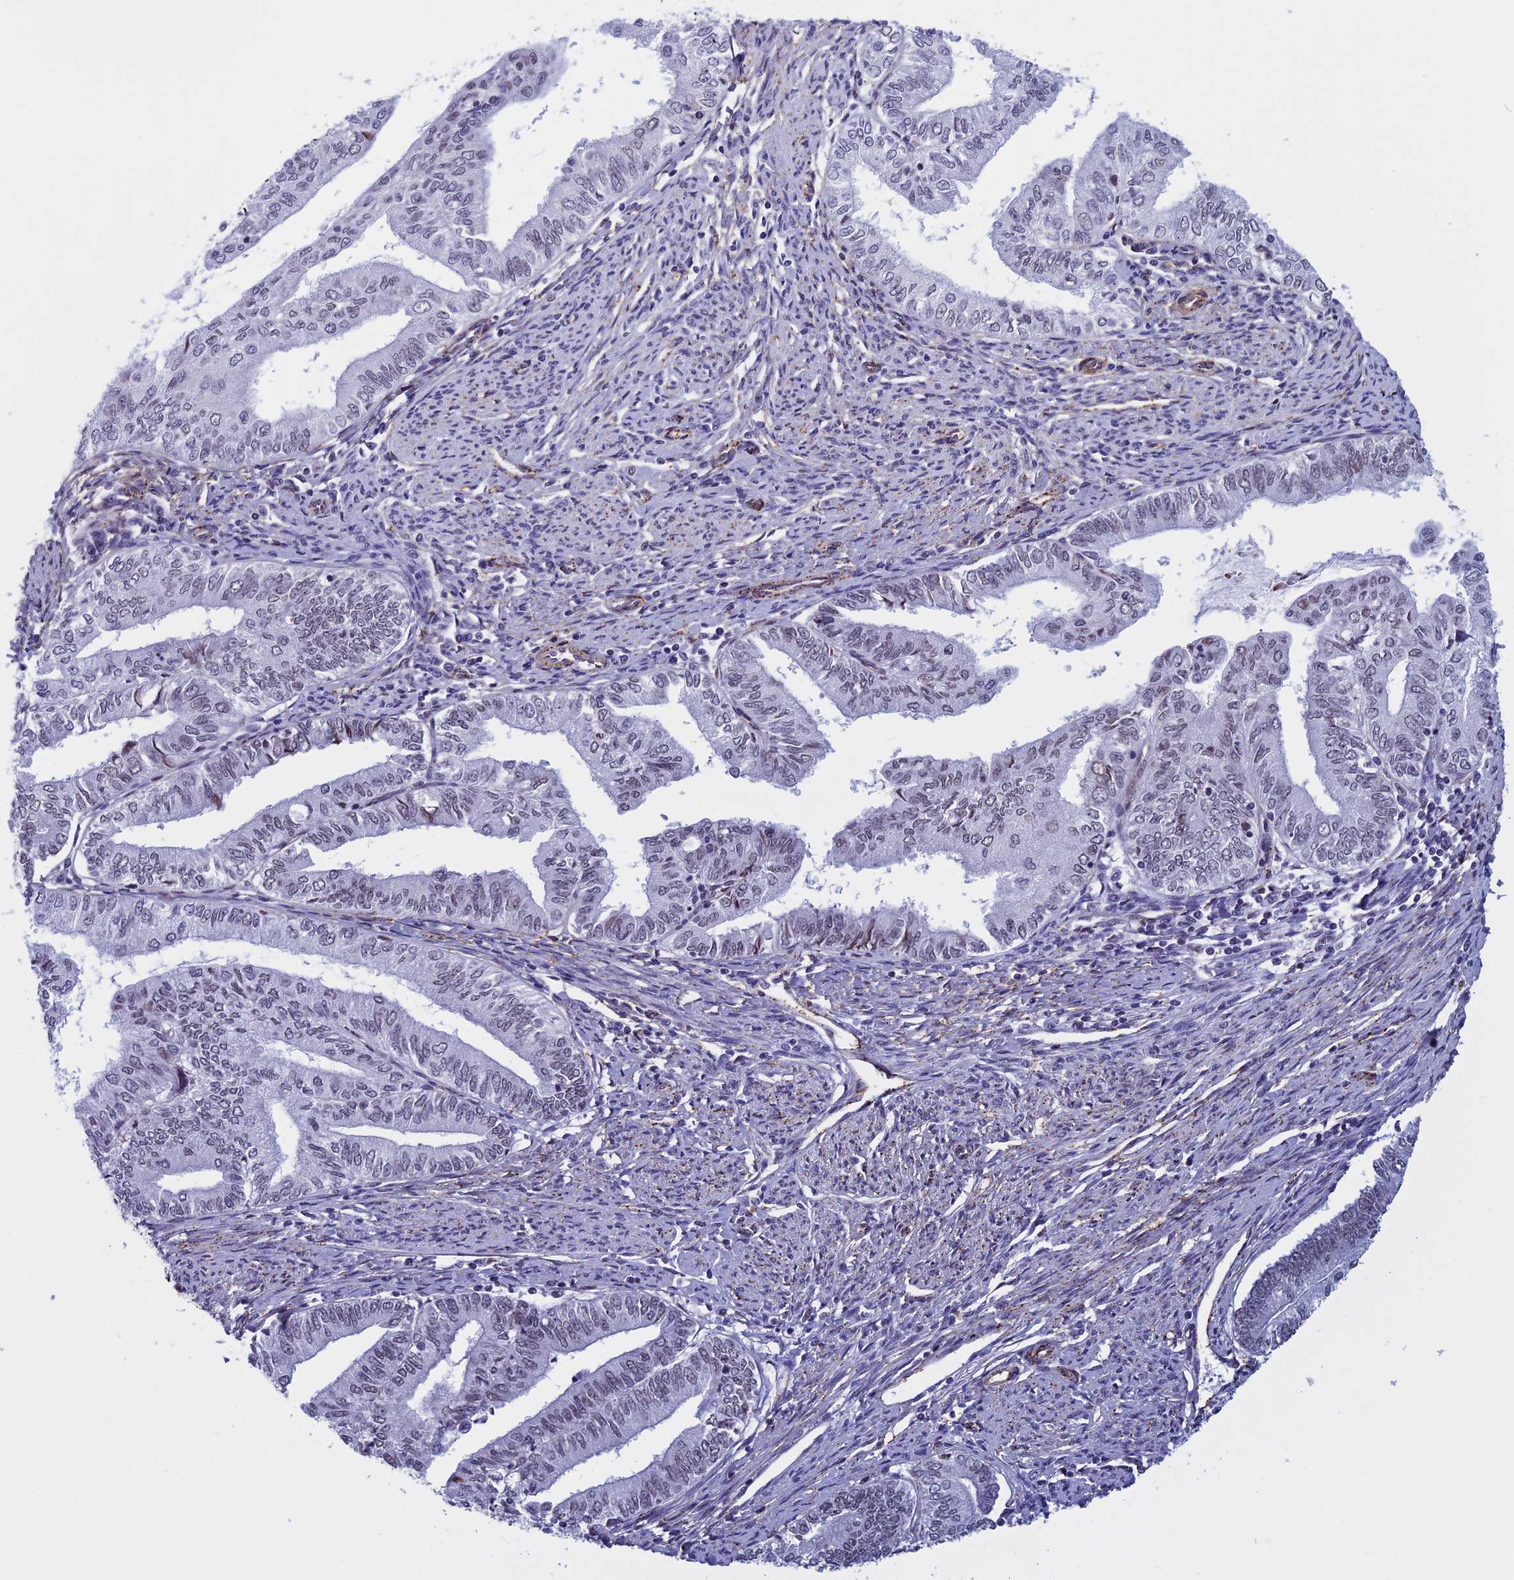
{"staining": {"intensity": "weak", "quantity": ">75%", "location": "nuclear"}, "tissue": "endometrial cancer", "cell_type": "Tumor cells", "image_type": "cancer", "snomed": [{"axis": "morphology", "description": "Adenocarcinoma, NOS"}, {"axis": "topography", "description": "Endometrium"}], "caption": "IHC micrograph of endometrial adenocarcinoma stained for a protein (brown), which shows low levels of weak nuclear expression in approximately >75% of tumor cells.", "gene": "NIPBL", "patient": {"sex": "female", "age": 66}}